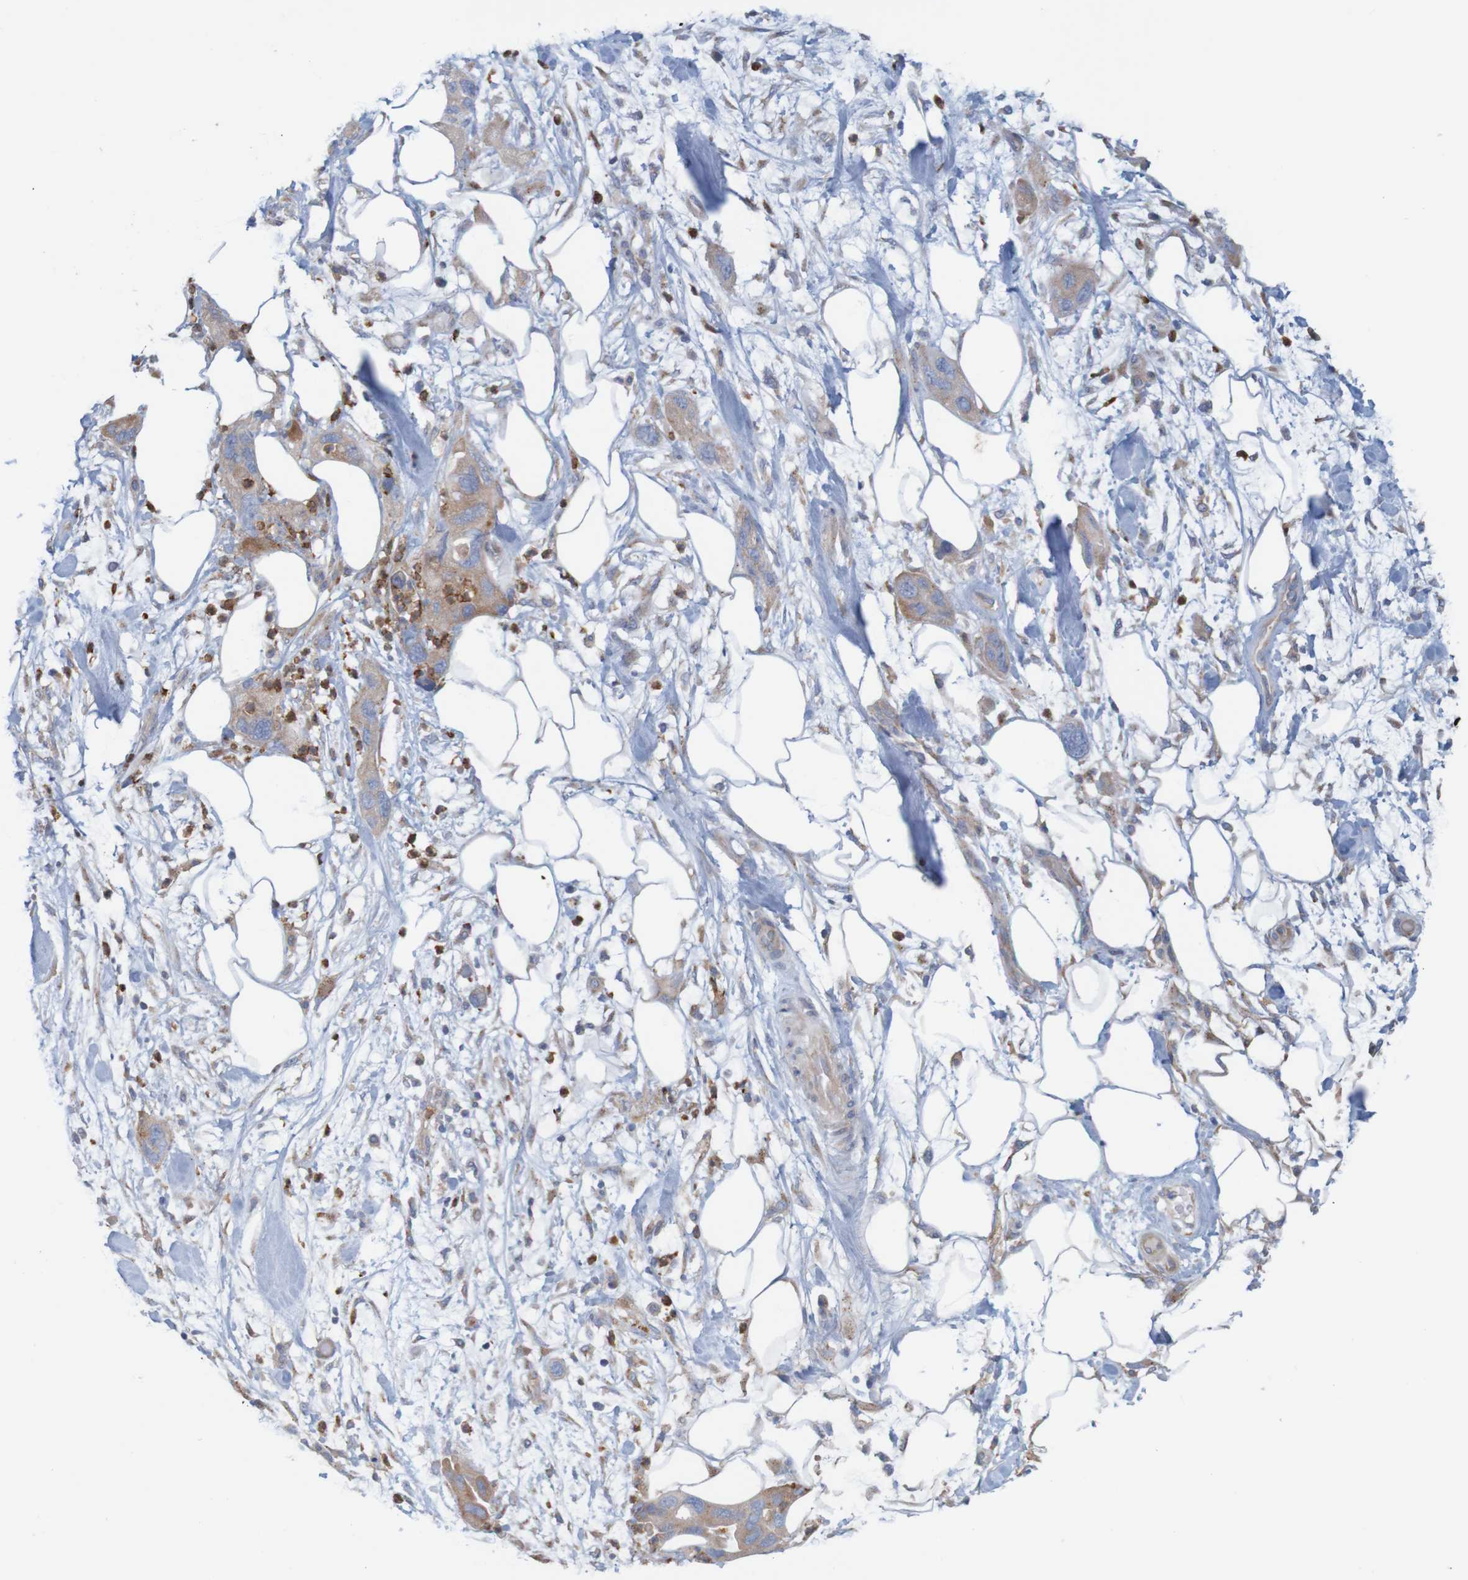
{"staining": {"intensity": "weak", "quantity": ">75%", "location": "cytoplasmic/membranous"}, "tissue": "pancreatic cancer", "cell_type": "Tumor cells", "image_type": "cancer", "snomed": [{"axis": "morphology", "description": "Adenocarcinoma, NOS"}, {"axis": "topography", "description": "Pancreas"}], "caption": "Immunohistochemistry (DAB (3,3'-diaminobenzidine)) staining of human pancreatic adenocarcinoma displays weak cytoplasmic/membranous protein staining in approximately >75% of tumor cells. Nuclei are stained in blue.", "gene": "KRT23", "patient": {"sex": "female", "age": 71}}